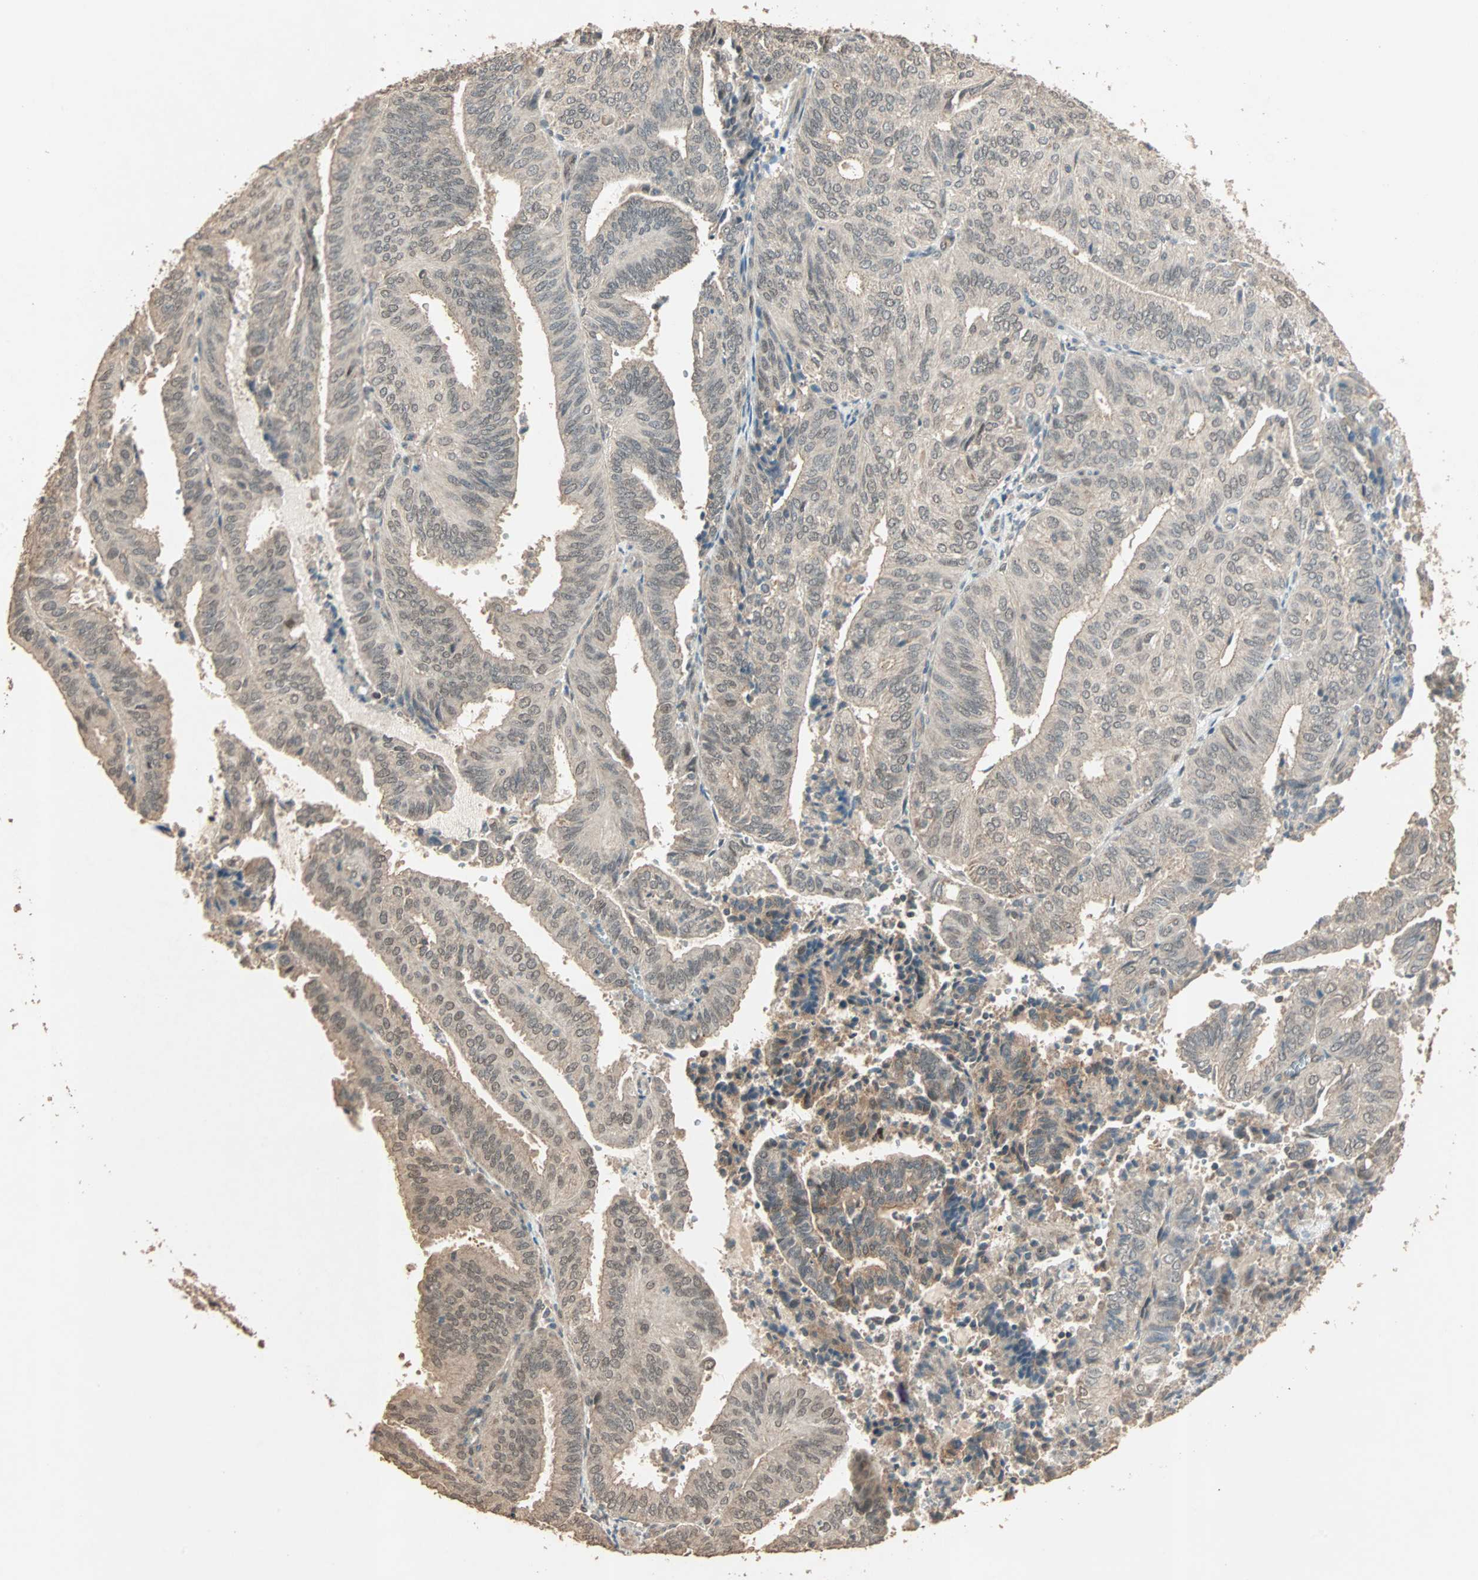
{"staining": {"intensity": "moderate", "quantity": ">75%", "location": "cytoplasmic/membranous,nuclear"}, "tissue": "endometrial cancer", "cell_type": "Tumor cells", "image_type": "cancer", "snomed": [{"axis": "morphology", "description": "Adenocarcinoma, NOS"}, {"axis": "topography", "description": "Uterus"}], "caption": "Protein analysis of endometrial cancer tissue displays moderate cytoplasmic/membranous and nuclear expression in about >75% of tumor cells.", "gene": "ZBTB33", "patient": {"sex": "female", "age": 60}}